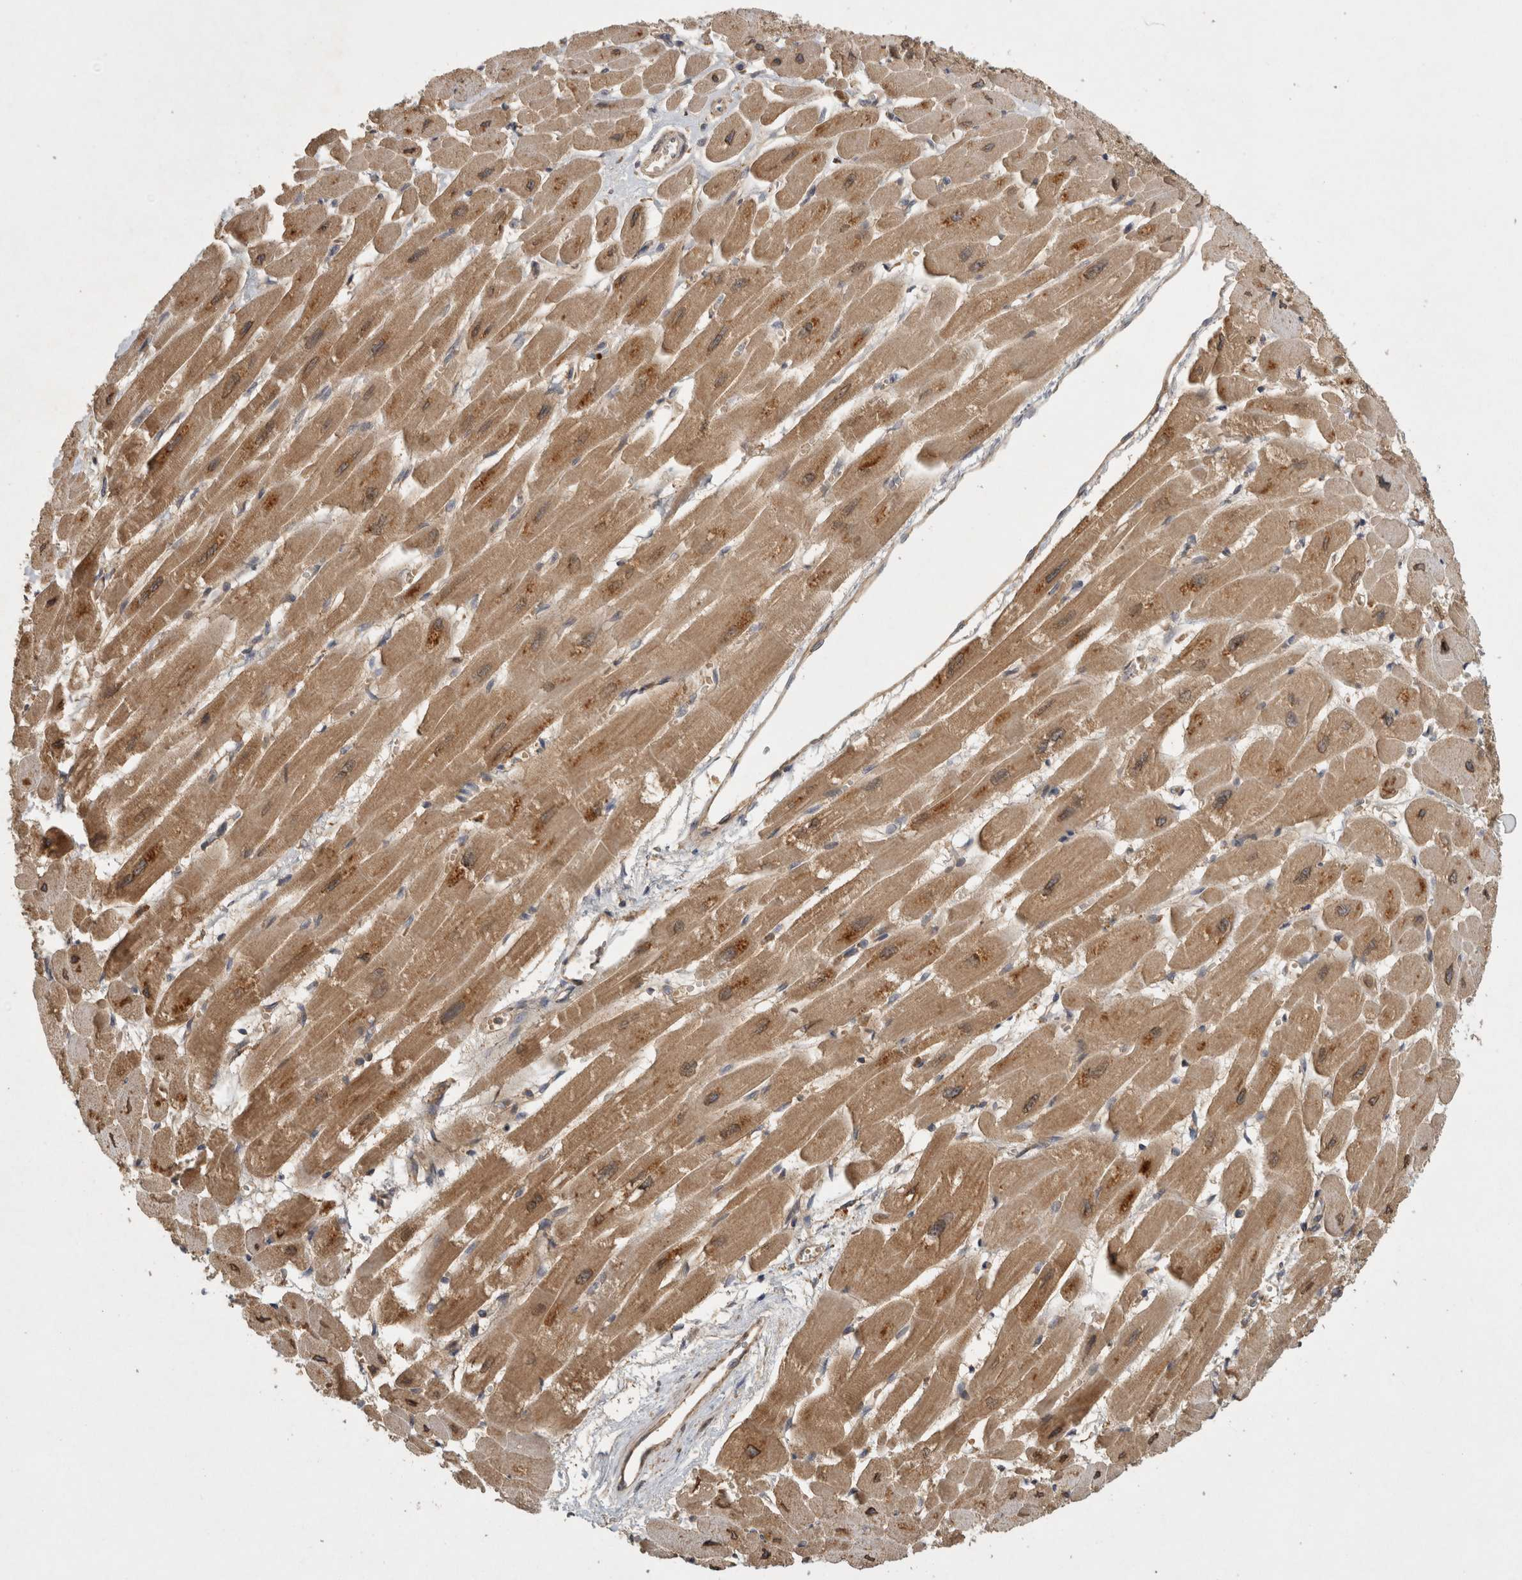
{"staining": {"intensity": "moderate", "quantity": ">75%", "location": "cytoplasmic/membranous"}, "tissue": "heart muscle", "cell_type": "Cardiomyocytes", "image_type": "normal", "snomed": [{"axis": "morphology", "description": "Normal tissue, NOS"}, {"axis": "topography", "description": "Heart"}], "caption": "Immunohistochemistry image of benign human heart muscle stained for a protein (brown), which exhibits medium levels of moderate cytoplasmic/membranous positivity in approximately >75% of cardiomyocytes.", "gene": "VEPH1", "patient": {"sex": "female", "age": 54}}